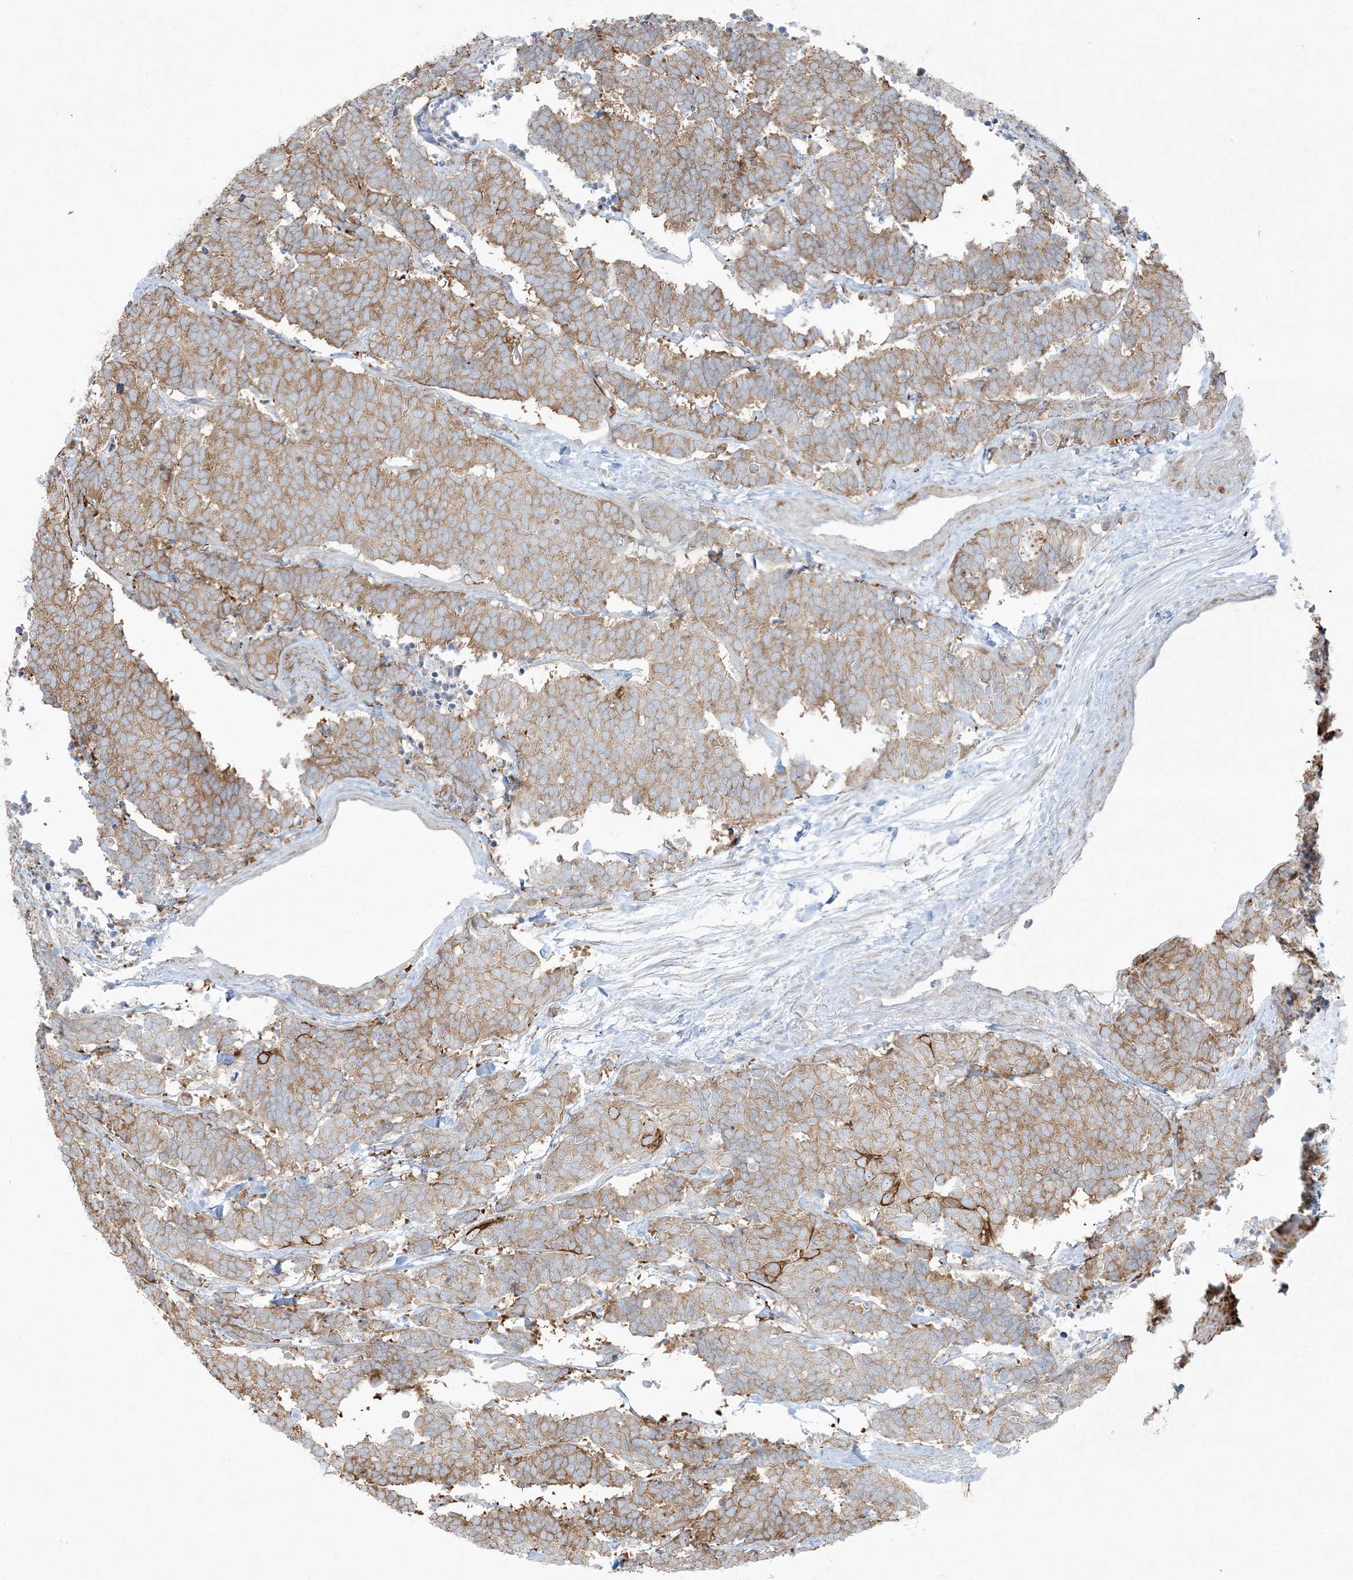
{"staining": {"intensity": "moderate", "quantity": ">75%", "location": "cytoplasmic/membranous"}, "tissue": "carcinoid", "cell_type": "Tumor cells", "image_type": "cancer", "snomed": [{"axis": "morphology", "description": "Carcinoma, NOS"}, {"axis": "morphology", "description": "Carcinoid, malignant, NOS"}, {"axis": "topography", "description": "Urinary bladder"}], "caption": "High-power microscopy captured an immunohistochemistry micrograph of malignant carcinoid, revealing moderate cytoplasmic/membranous expression in approximately >75% of tumor cells.", "gene": "PIK3R4", "patient": {"sex": "male", "age": 57}}